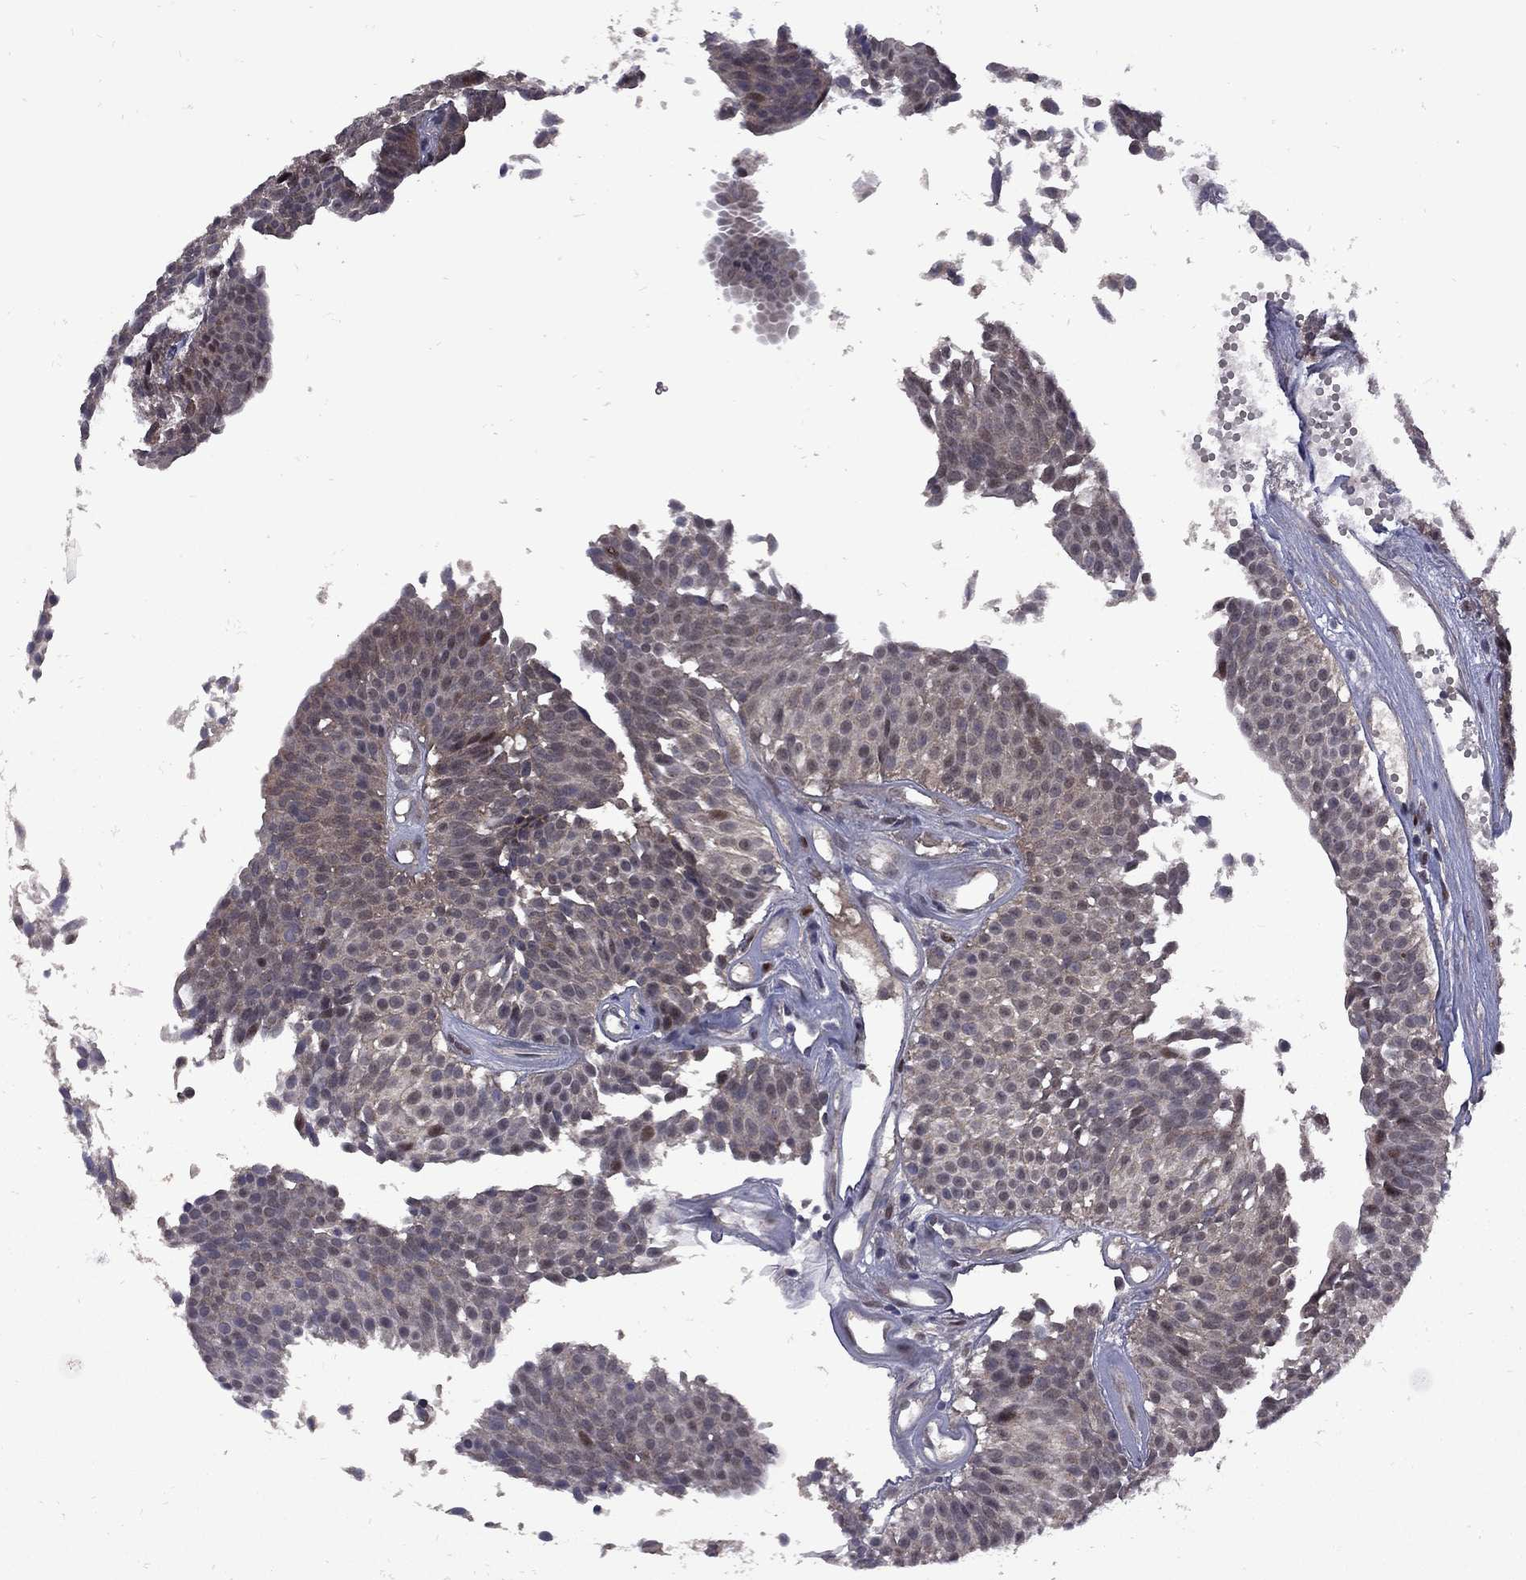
{"staining": {"intensity": "moderate", "quantity": ">75%", "location": "cytoplasmic/membranous"}, "tissue": "urothelial cancer", "cell_type": "Tumor cells", "image_type": "cancer", "snomed": [{"axis": "morphology", "description": "Urothelial carcinoma, Low grade"}, {"axis": "topography", "description": "Urinary bladder"}], "caption": "Urothelial carcinoma (low-grade) tissue shows moderate cytoplasmic/membranous positivity in about >75% of tumor cells, visualized by immunohistochemistry. The protein is stained brown, and the nuclei are stained in blue (DAB IHC with brightfield microscopy, high magnification).", "gene": "IPP", "patient": {"sex": "male", "age": 63}}